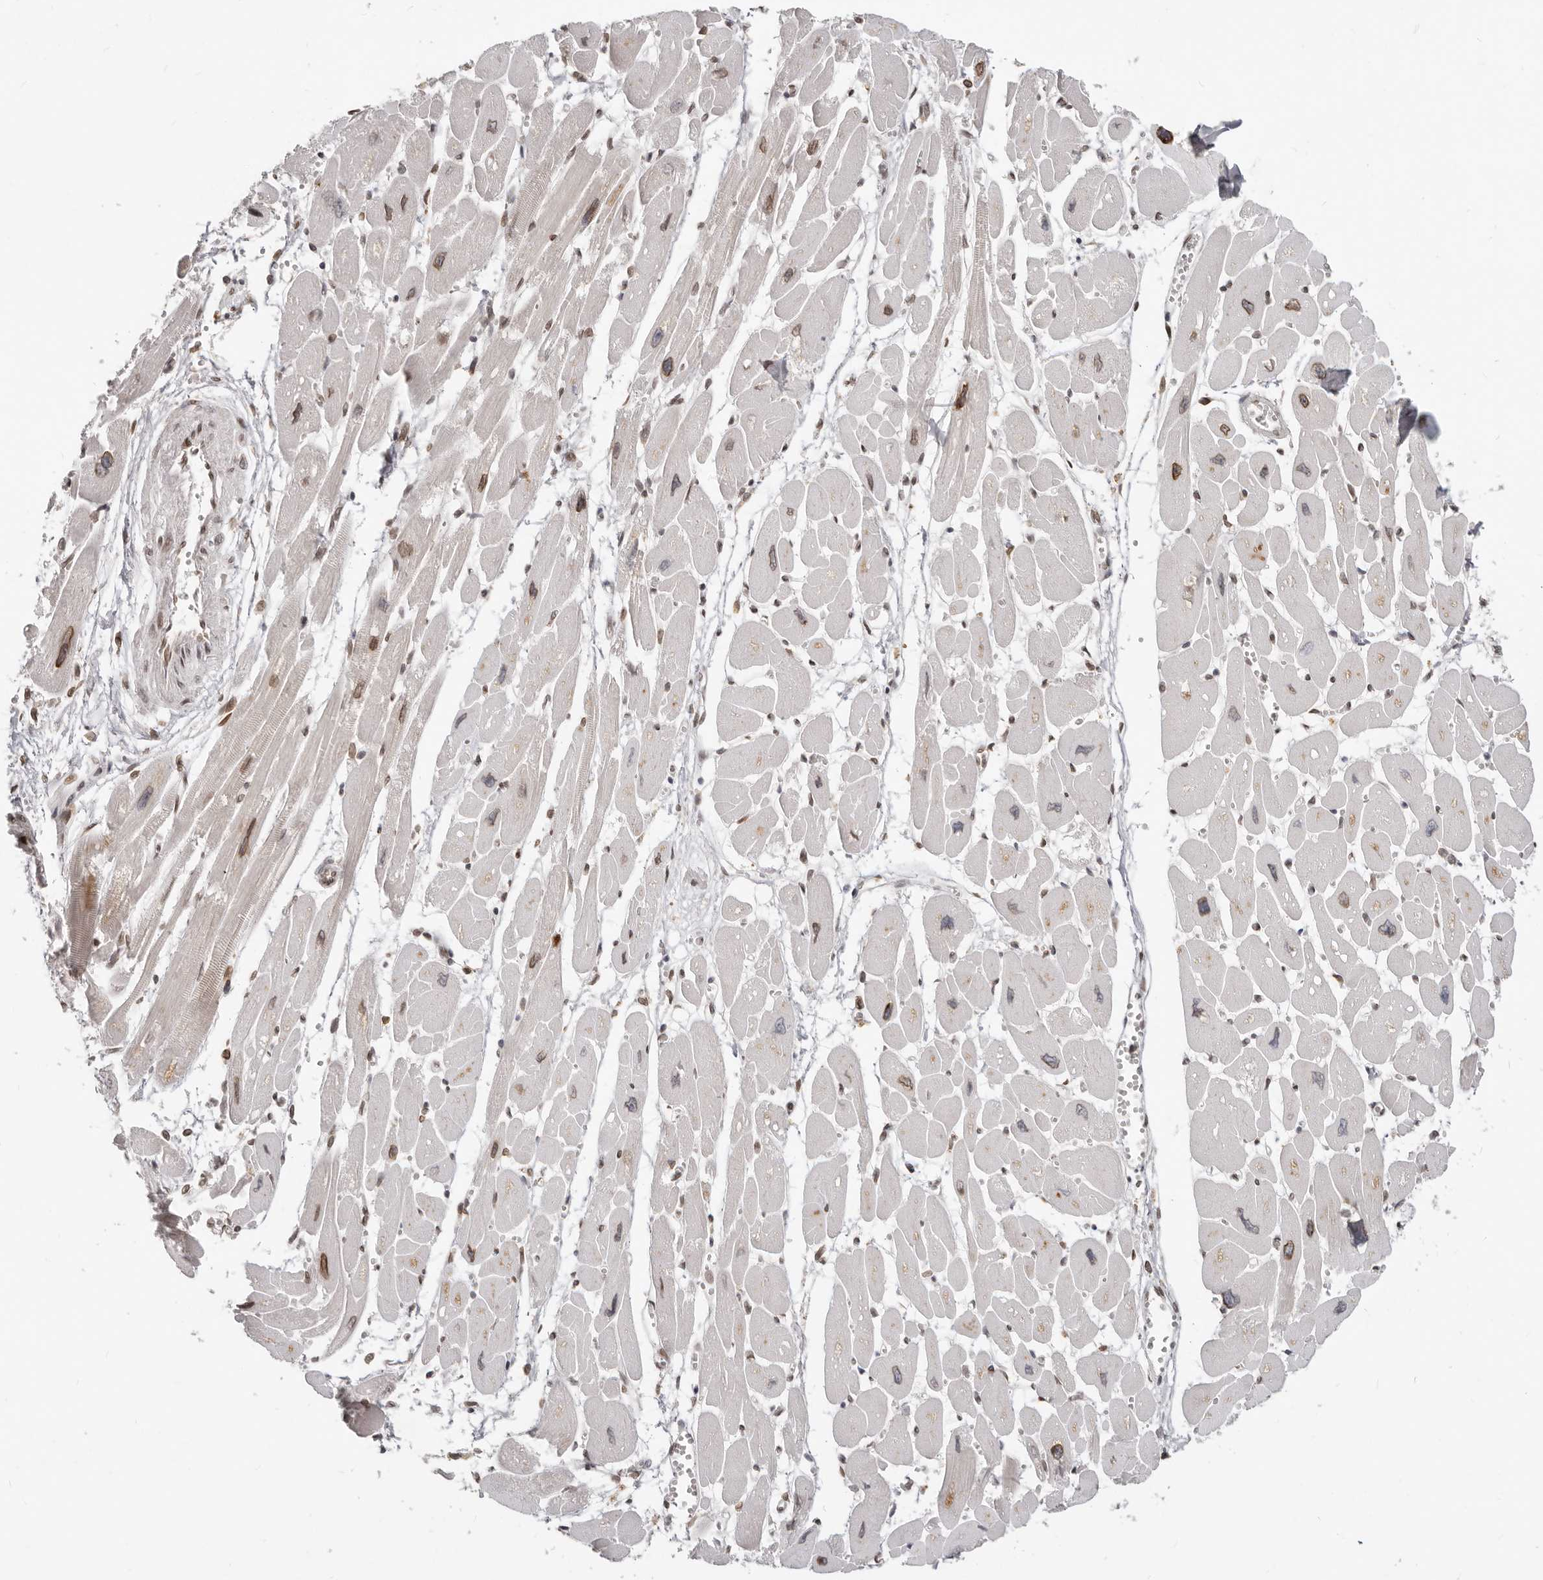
{"staining": {"intensity": "moderate", "quantity": "25%-75%", "location": "cytoplasmic/membranous,nuclear"}, "tissue": "heart muscle", "cell_type": "Cardiomyocytes", "image_type": "normal", "snomed": [{"axis": "morphology", "description": "Normal tissue, NOS"}, {"axis": "topography", "description": "Heart"}], "caption": "The immunohistochemical stain highlights moderate cytoplasmic/membranous,nuclear positivity in cardiomyocytes of normal heart muscle. The staining was performed using DAB (3,3'-diaminobenzidine) to visualize the protein expression in brown, while the nuclei were stained in blue with hematoxylin (Magnification: 20x).", "gene": "NUP153", "patient": {"sex": "female", "age": 54}}